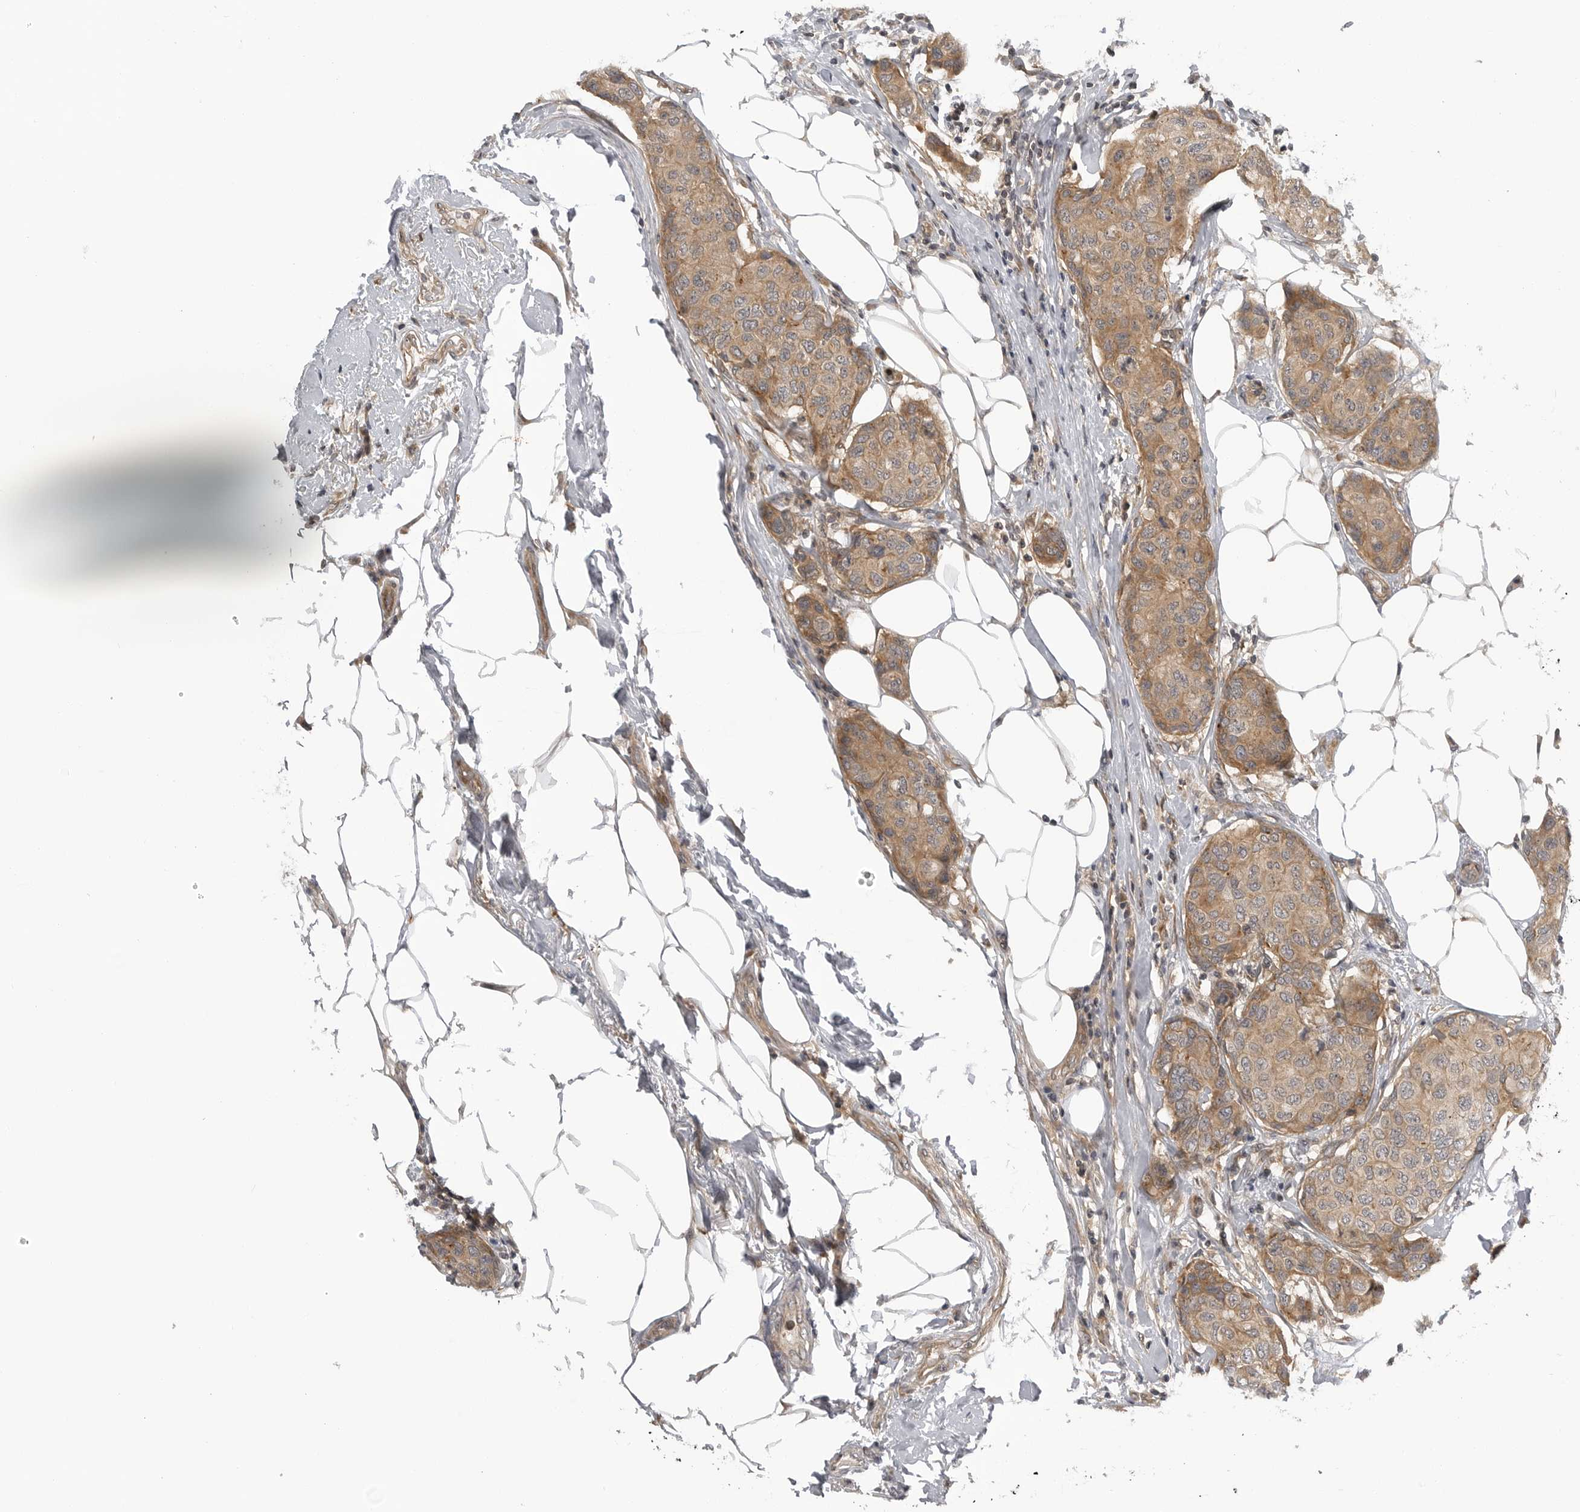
{"staining": {"intensity": "moderate", "quantity": ">75%", "location": "cytoplasmic/membranous"}, "tissue": "breast cancer", "cell_type": "Tumor cells", "image_type": "cancer", "snomed": [{"axis": "morphology", "description": "Duct carcinoma"}, {"axis": "topography", "description": "Breast"}], "caption": "Immunohistochemistry (DAB (3,3'-diaminobenzidine)) staining of human breast infiltrating ductal carcinoma demonstrates moderate cytoplasmic/membranous protein expression in about >75% of tumor cells. (DAB (3,3'-diaminobenzidine) IHC with brightfield microscopy, high magnification).", "gene": "LRRC45", "patient": {"sex": "female", "age": 80}}